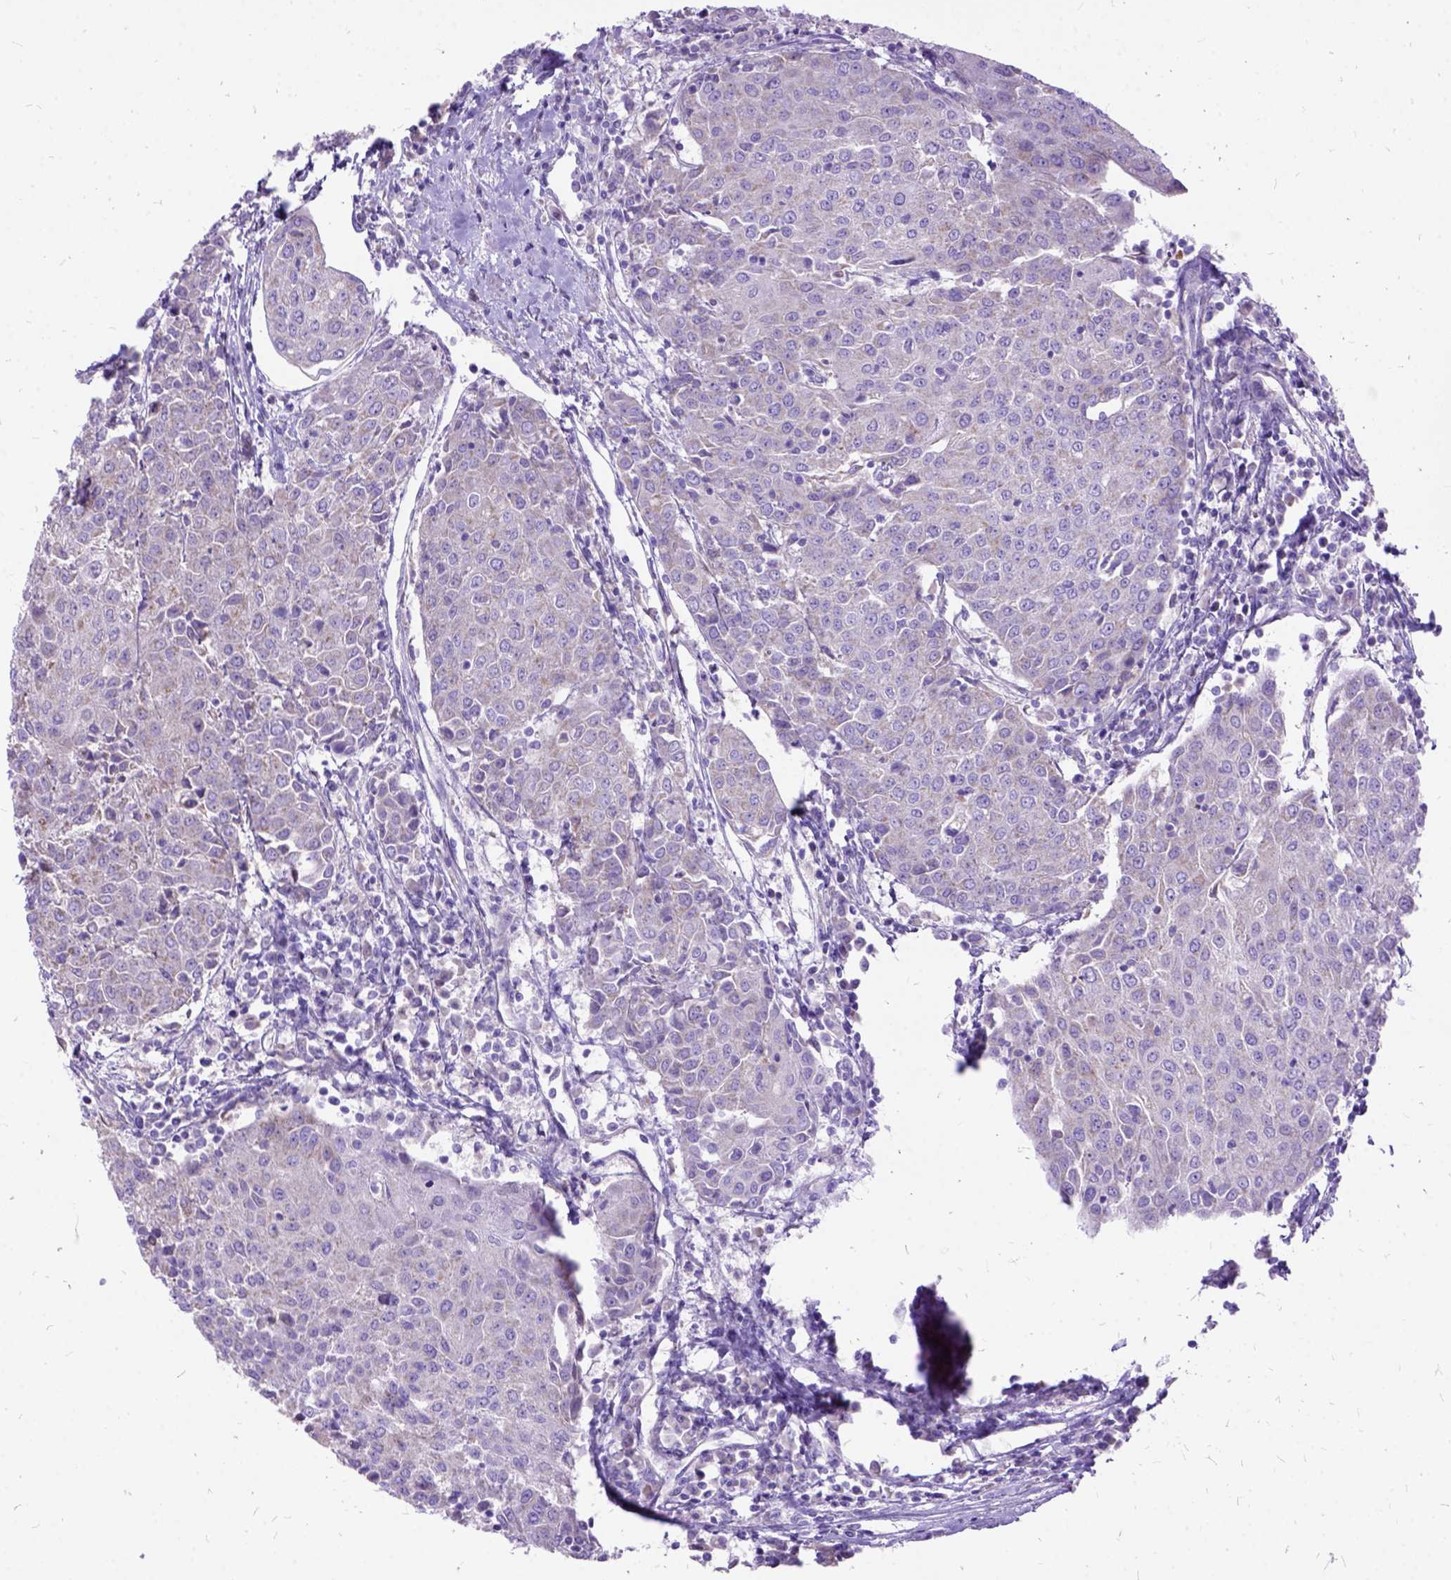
{"staining": {"intensity": "negative", "quantity": "none", "location": "none"}, "tissue": "urothelial cancer", "cell_type": "Tumor cells", "image_type": "cancer", "snomed": [{"axis": "morphology", "description": "Urothelial carcinoma, High grade"}, {"axis": "topography", "description": "Urinary bladder"}], "caption": "Tumor cells show no significant positivity in urothelial carcinoma (high-grade).", "gene": "CTAG2", "patient": {"sex": "female", "age": 85}}